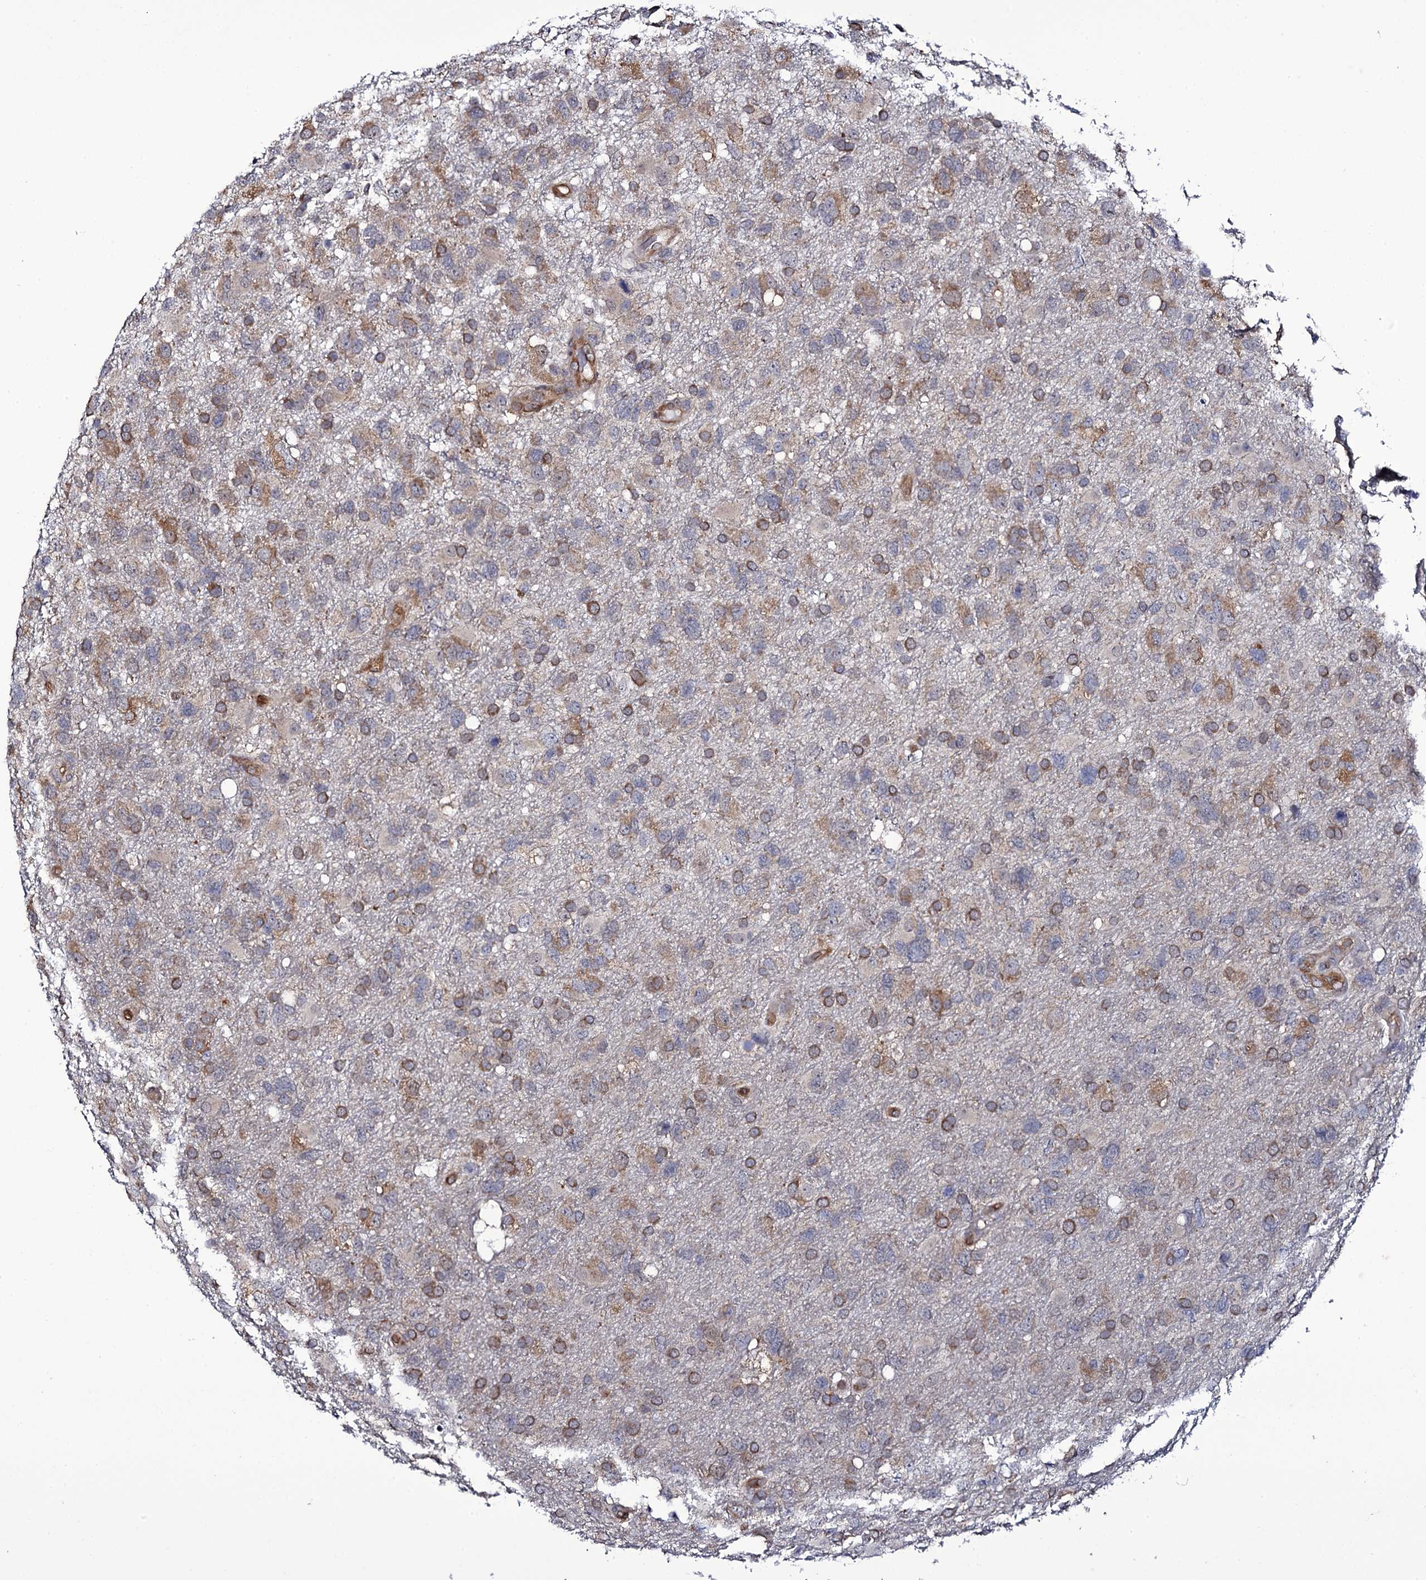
{"staining": {"intensity": "moderate", "quantity": "25%-75%", "location": "cytoplasmic/membranous"}, "tissue": "glioma", "cell_type": "Tumor cells", "image_type": "cancer", "snomed": [{"axis": "morphology", "description": "Glioma, malignant, High grade"}, {"axis": "topography", "description": "Brain"}], "caption": "The photomicrograph displays staining of malignant glioma (high-grade), revealing moderate cytoplasmic/membranous protein expression (brown color) within tumor cells.", "gene": "GAREM1", "patient": {"sex": "male", "age": 61}}